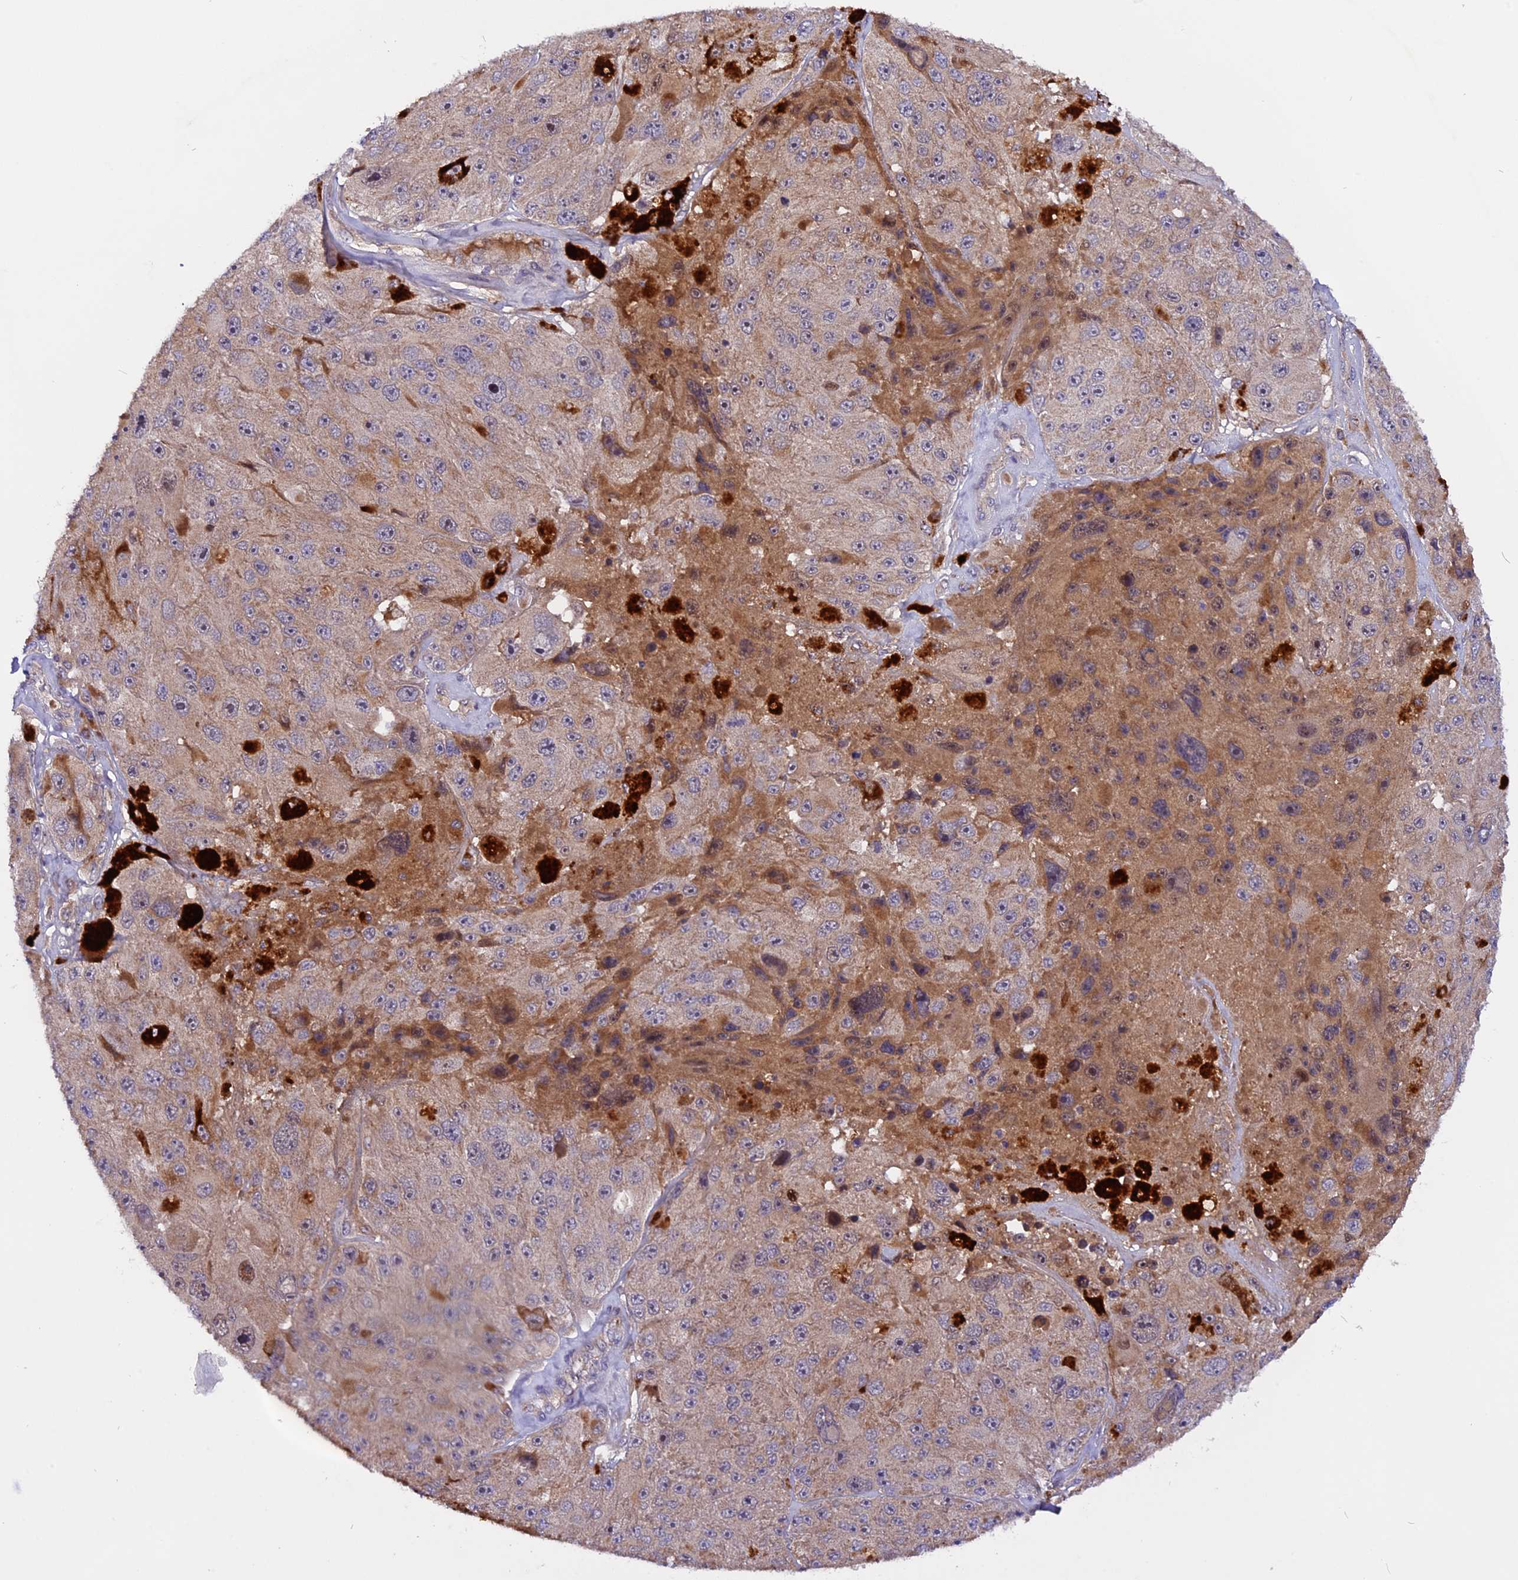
{"staining": {"intensity": "moderate", "quantity": "<25%", "location": "cytoplasmic/membranous"}, "tissue": "melanoma", "cell_type": "Tumor cells", "image_type": "cancer", "snomed": [{"axis": "morphology", "description": "Malignant melanoma, Metastatic site"}, {"axis": "topography", "description": "Lymph node"}], "caption": "A micrograph of human malignant melanoma (metastatic site) stained for a protein demonstrates moderate cytoplasmic/membranous brown staining in tumor cells.", "gene": "MARK4", "patient": {"sex": "male", "age": 62}}